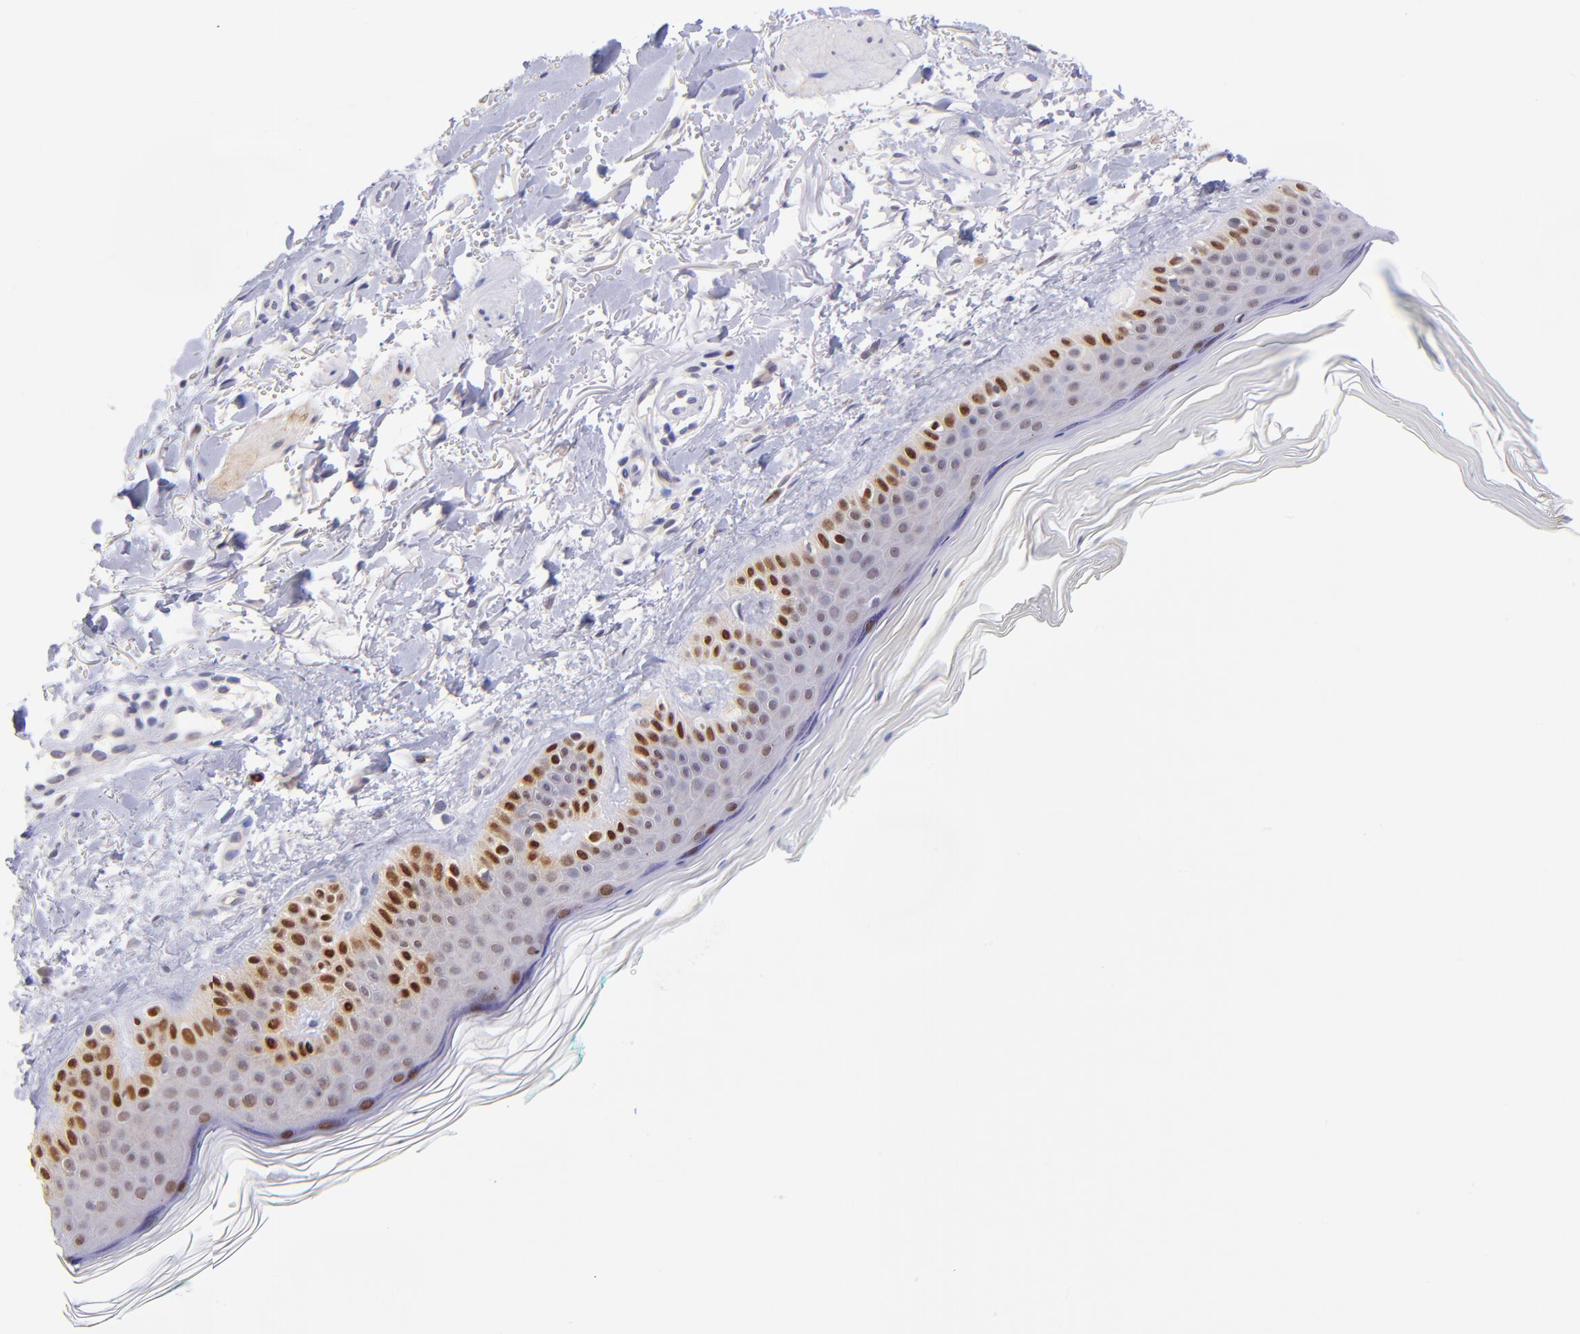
{"staining": {"intensity": "negative", "quantity": "none", "location": "none"}, "tissue": "skin", "cell_type": "Fibroblasts", "image_type": "normal", "snomed": [{"axis": "morphology", "description": "Normal tissue, NOS"}, {"axis": "topography", "description": "Skin"}], "caption": "High power microscopy micrograph of an immunohistochemistry (IHC) photomicrograph of normal skin, revealing no significant expression in fibroblasts.", "gene": "SOX6", "patient": {"sex": "male", "age": 71}}